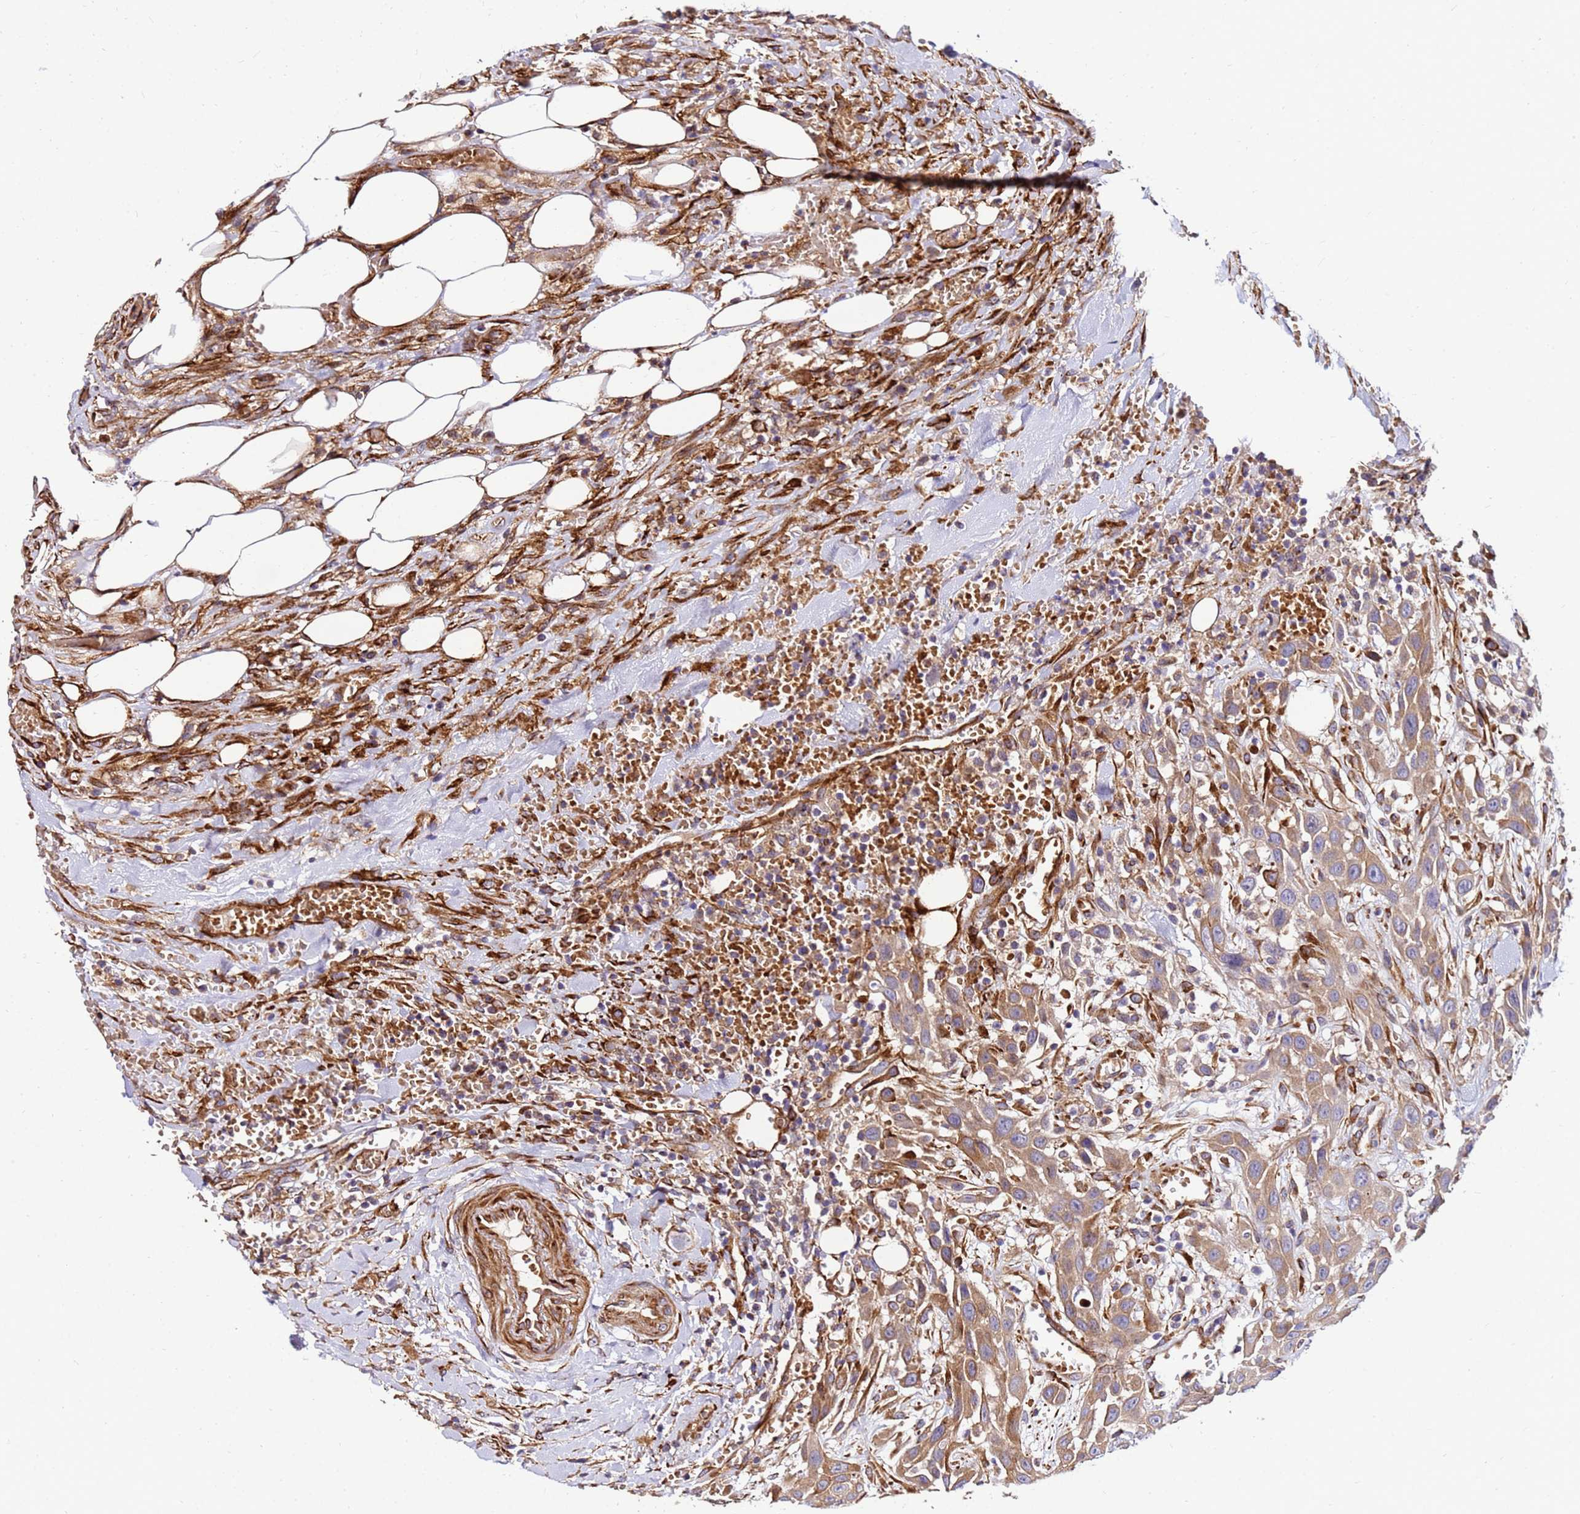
{"staining": {"intensity": "moderate", "quantity": ">75%", "location": "cytoplasmic/membranous"}, "tissue": "head and neck cancer", "cell_type": "Tumor cells", "image_type": "cancer", "snomed": [{"axis": "morphology", "description": "Squamous cell carcinoma, NOS"}, {"axis": "topography", "description": "Head-Neck"}], "caption": "Immunohistochemistry (DAB (3,3'-diaminobenzidine)) staining of head and neck cancer (squamous cell carcinoma) displays moderate cytoplasmic/membranous protein expression in about >75% of tumor cells.", "gene": "WWC2", "patient": {"sex": "male", "age": 81}}